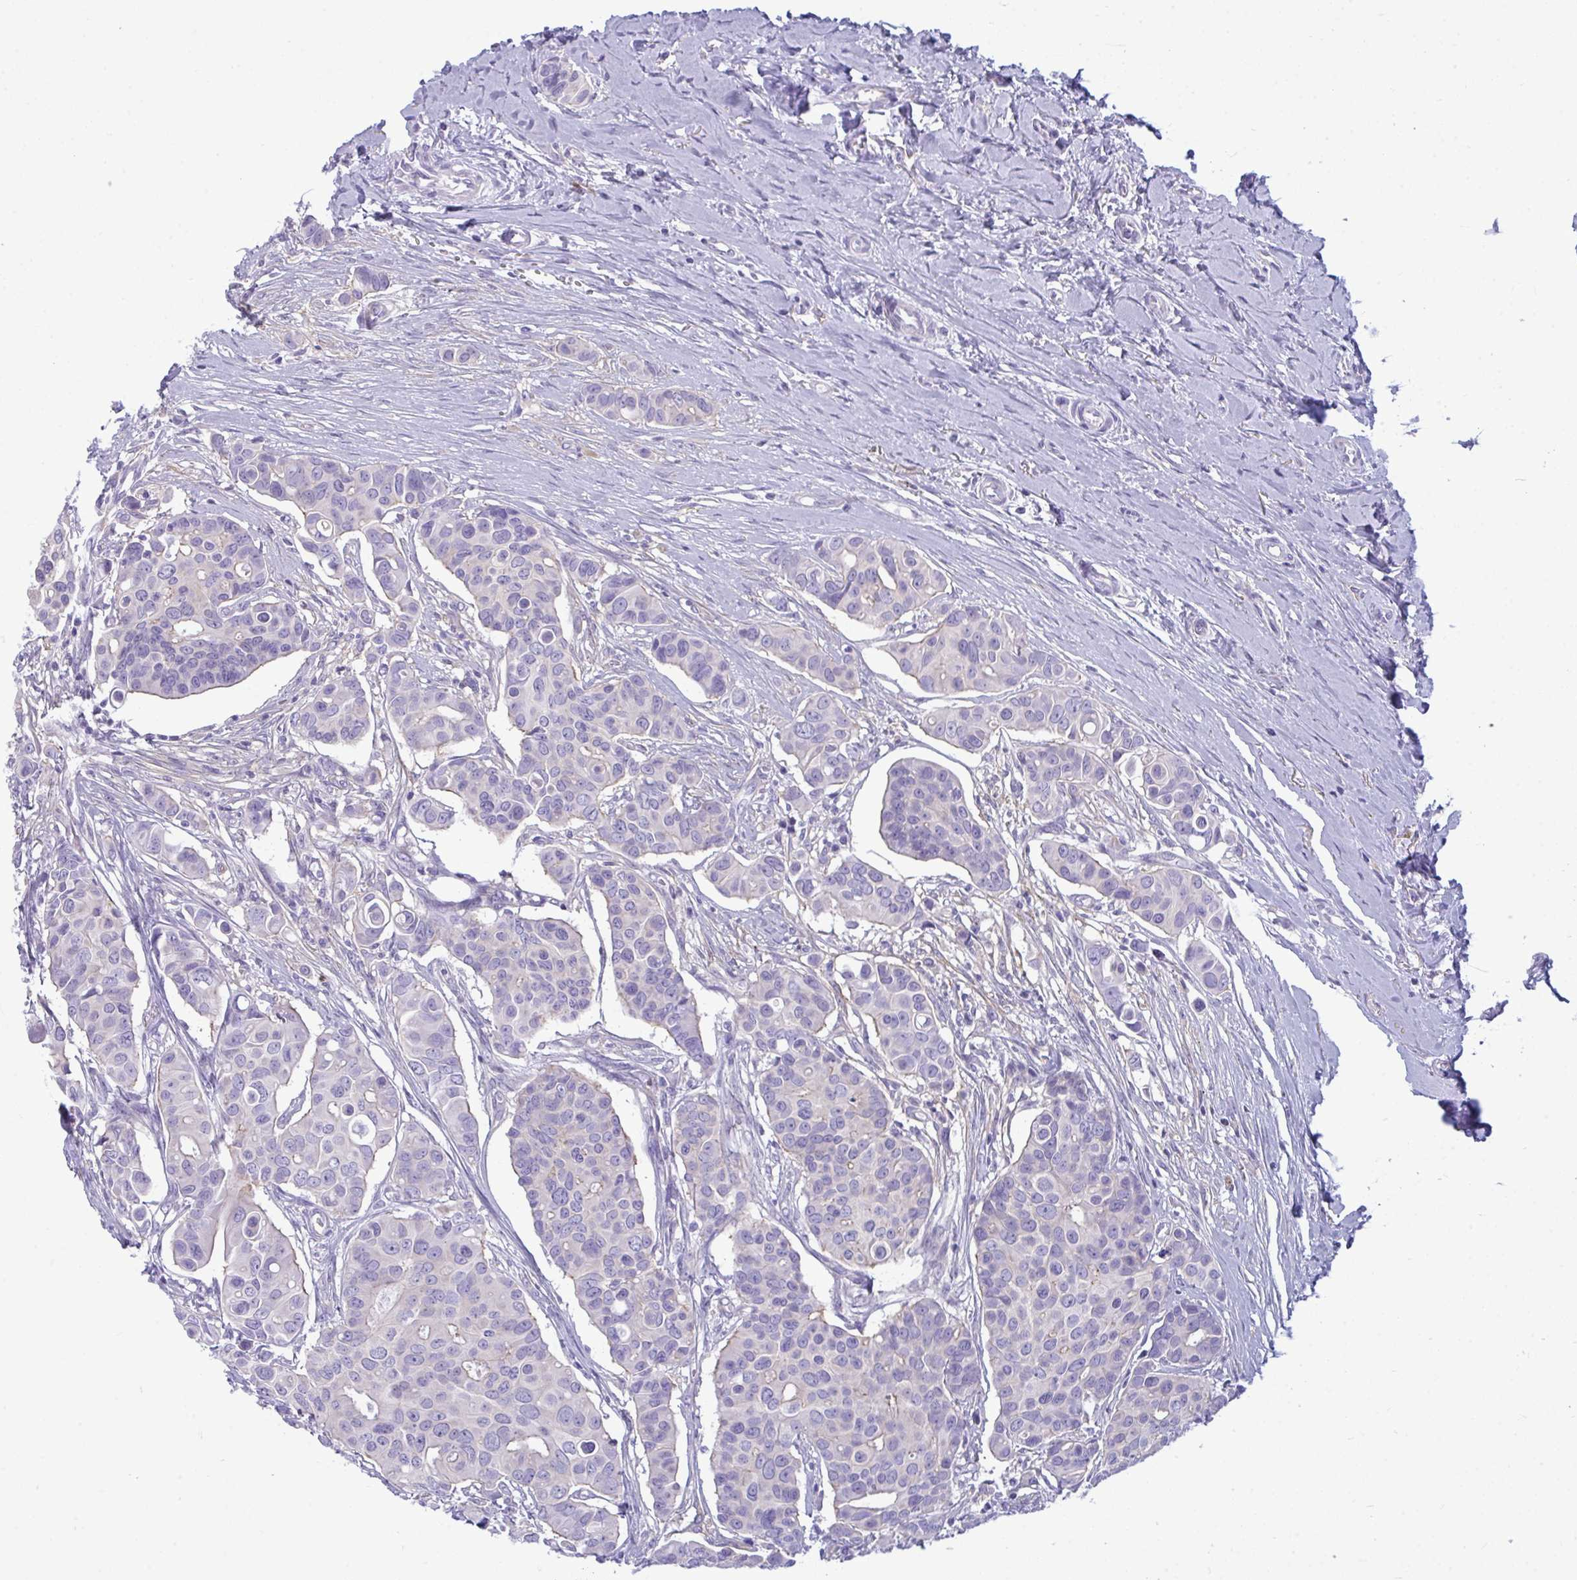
{"staining": {"intensity": "negative", "quantity": "none", "location": "none"}, "tissue": "breast cancer", "cell_type": "Tumor cells", "image_type": "cancer", "snomed": [{"axis": "morphology", "description": "Normal tissue, NOS"}, {"axis": "morphology", "description": "Duct carcinoma"}, {"axis": "topography", "description": "Skin"}, {"axis": "topography", "description": "Breast"}], "caption": "Infiltrating ductal carcinoma (breast) was stained to show a protein in brown. There is no significant staining in tumor cells. Brightfield microscopy of immunohistochemistry (IHC) stained with DAB (3,3'-diaminobenzidine) (brown) and hematoxylin (blue), captured at high magnification.", "gene": "MYH10", "patient": {"sex": "female", "age": 54}}